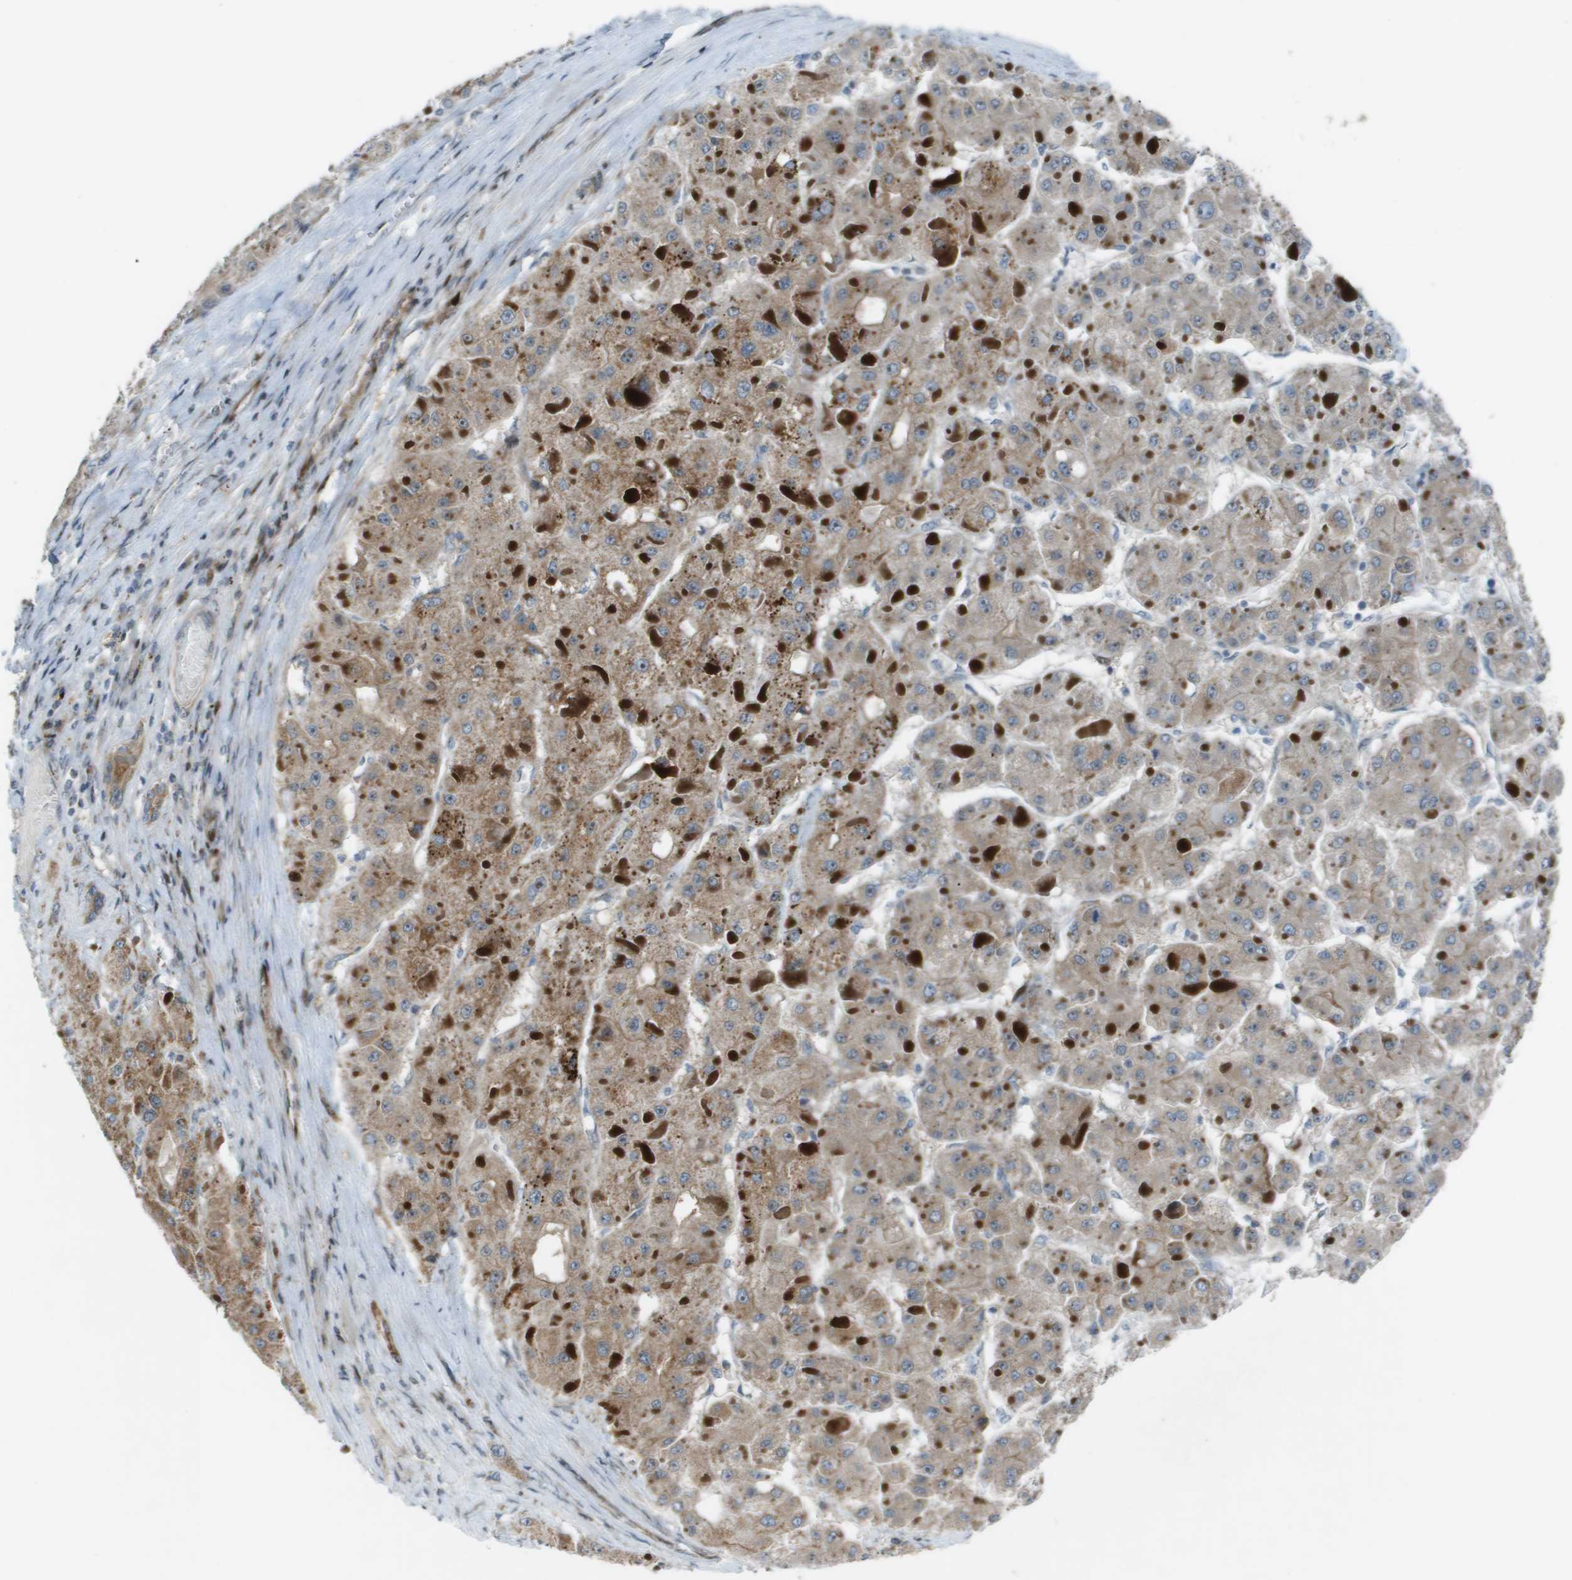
{"staining": {"intensity": "weak", "quantity": "25%-75%", "location": "cytoplasmic/membranous"}, "tissue": "liver cancer", "cell_type": "Tumor cells", "image_type": "cancer", "snomed": [{"axis": "morphology", "description": "Carcinoma, Hepatocellular, NOS"}, {"axis": "topography", "description": "Liver"}], "caption": "Weak cytoplasmic/membranous expression is present in approximately 25%-75% of tumor cells in liver hepatocellular carcinoma.", "gene": "MGAT3", "patient": {"sex": "female", "age": 73}}